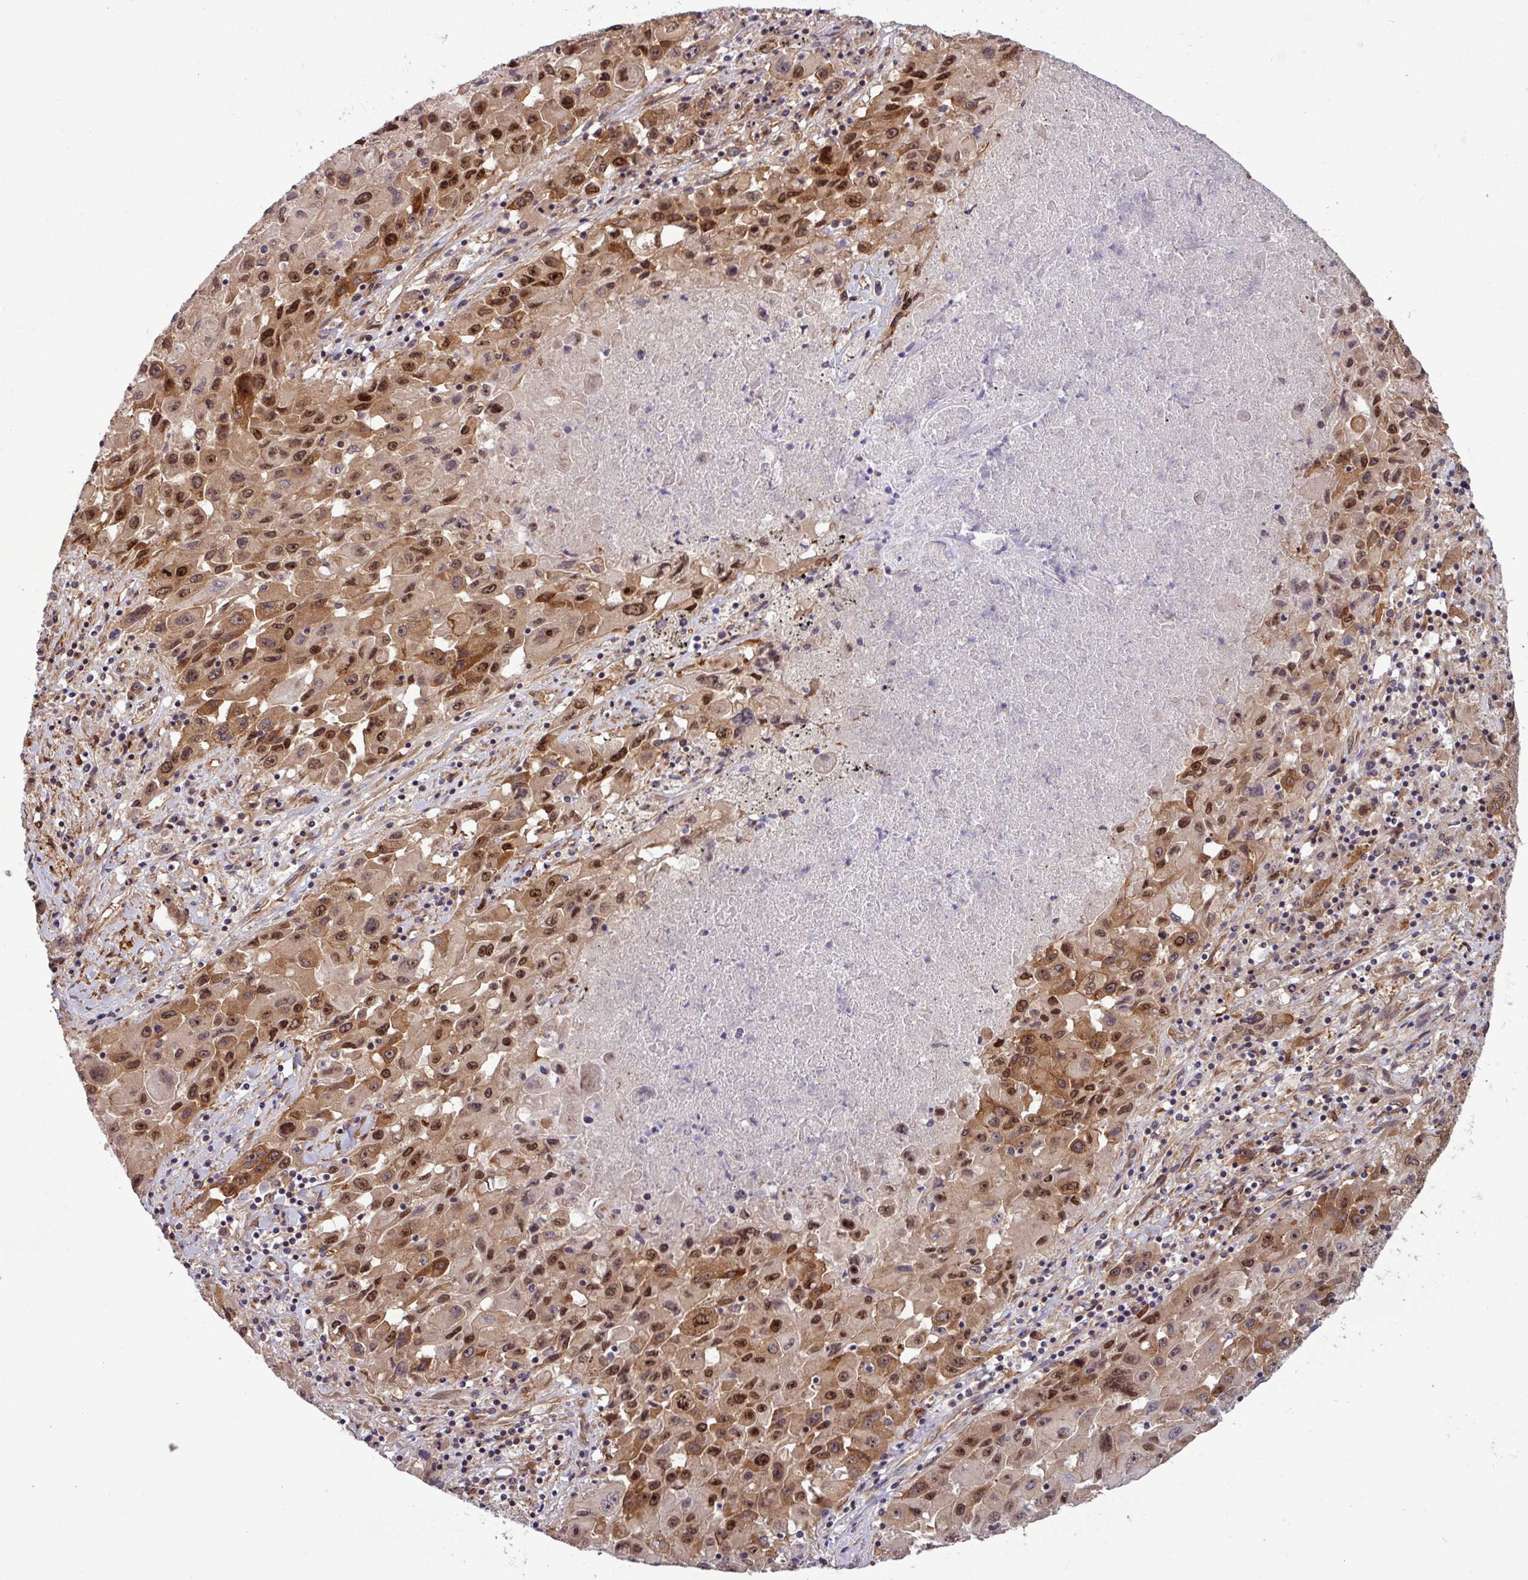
{"staining": {"intensity": "strong", "quantity": "25%-75%", "location": "cytoplasmic/membranous,nuclear"}, "tissue": "lung cancer", "cell_type": "Tumor cells", "image_type": "cancer", "snomed": [{"axis": "morphology", "description": "Squamous cell carcinoma, NOS"}, {"axis": "topography", "description": "Lung"}], "caption": "The micrograph exhibits staining of squamous cell carcinoma (lung), revealing strong cytoplasmic/membranous and nuclear protein expression (brown color) within tumor cells.", "gene": "C7orf50", "patient": {"sex": "male", "age": 63}}